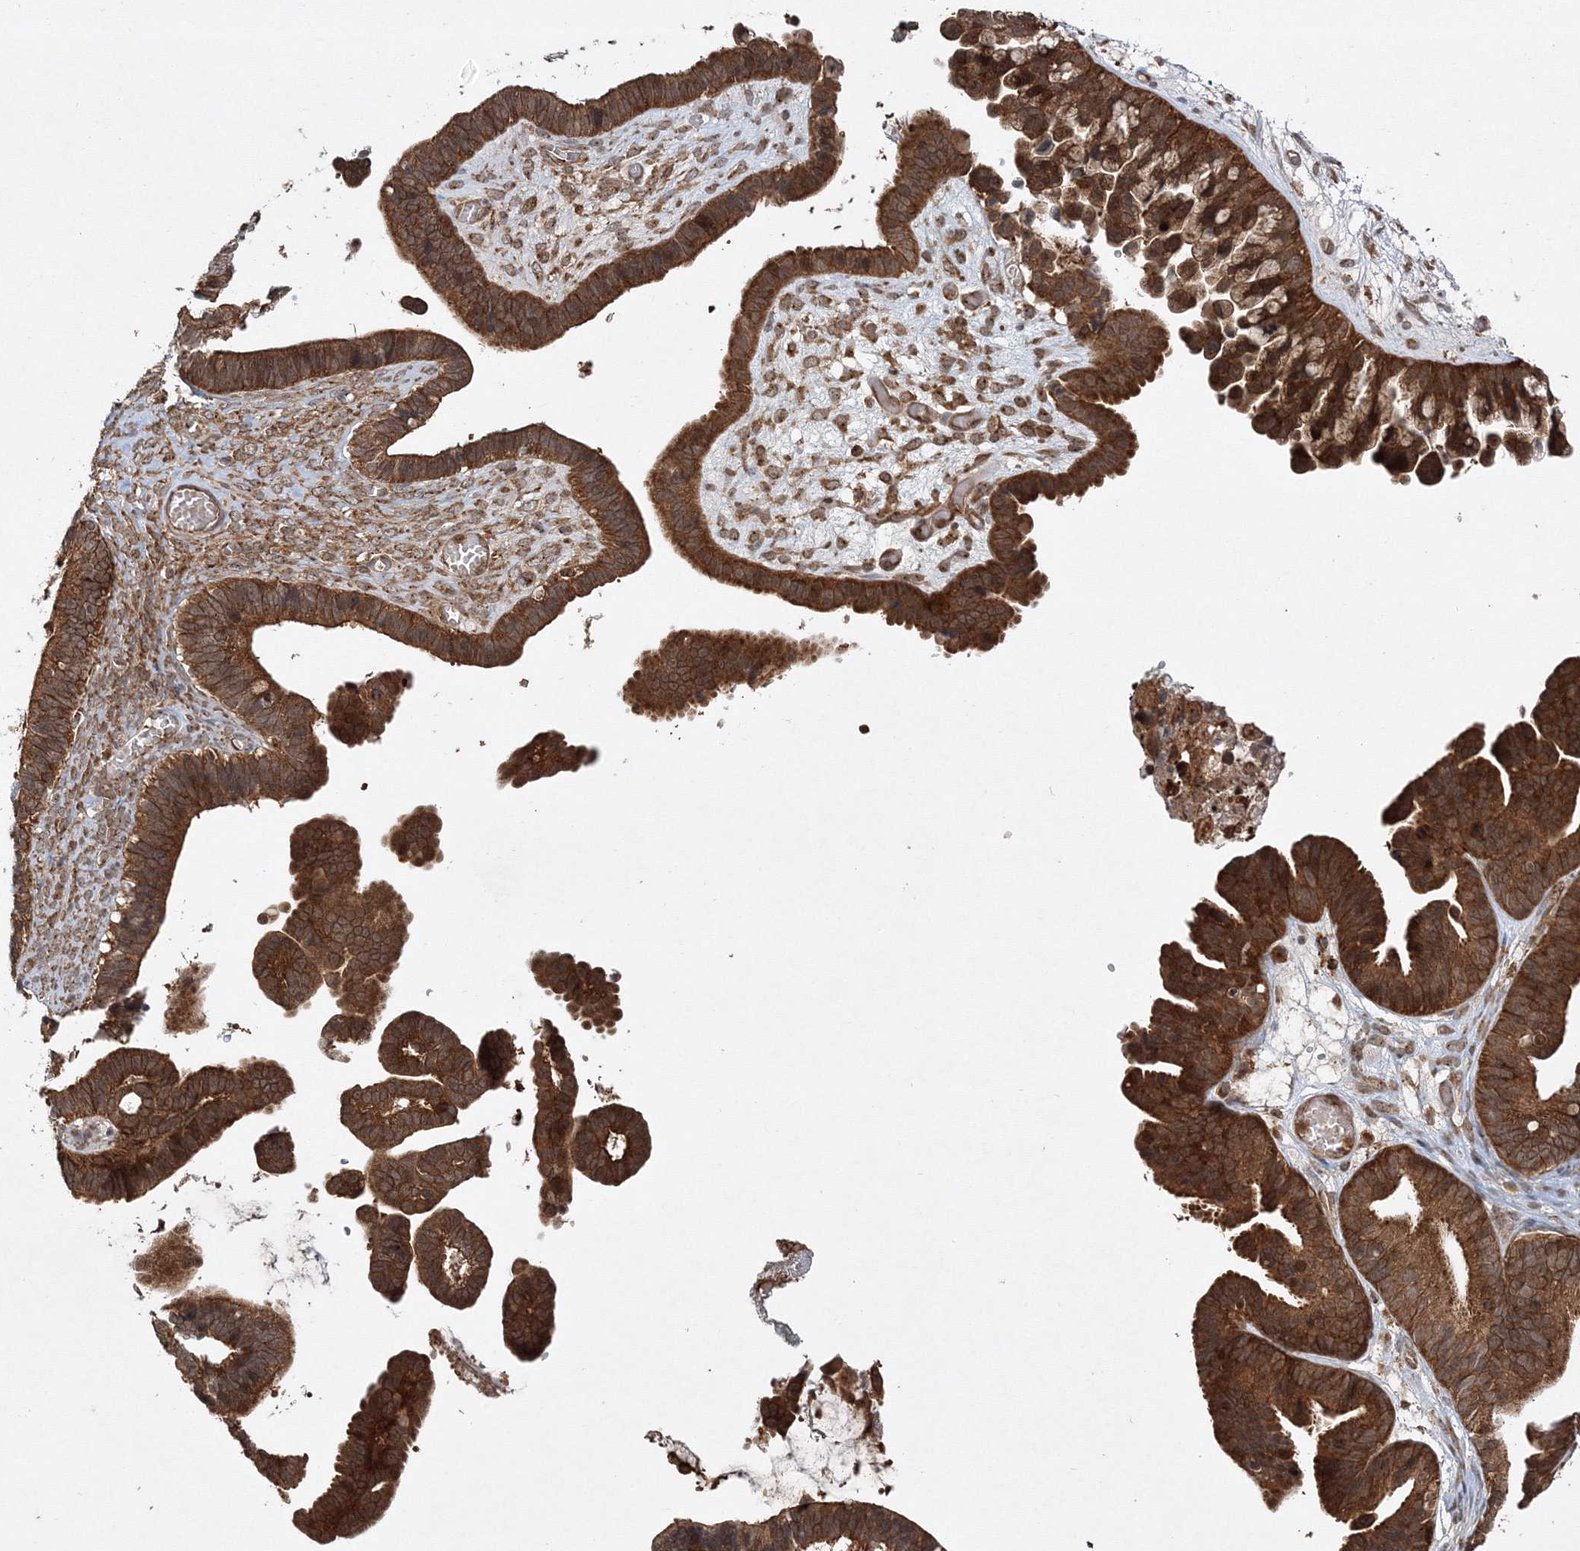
{"staining": {"intensity": "strong", "quantity": ">75%", "location": "cytoplasmic/membranous"}, "tissue": "ovarian cancer", "cell_type": "Tumor cells", "image_type": "cancer", "snomed": [{"axis": "morphology", "description": "Cystadenocarcinoma, serous, NOS"}, {"axis": "topography", "description": "Ovary"}], "caption": "IHC micrograph of neoplastic tissue: human ovarian serous cystadenocarcinoma stained using IHC demonstrates high levels of strong protein expression localized specifically in the cytoplasmic/membranous of tumor cells, appearing as a cytoplasmic/membranous brown color.", "gene": "WDR37", "patient": {"sex": "female", "age": 56}}